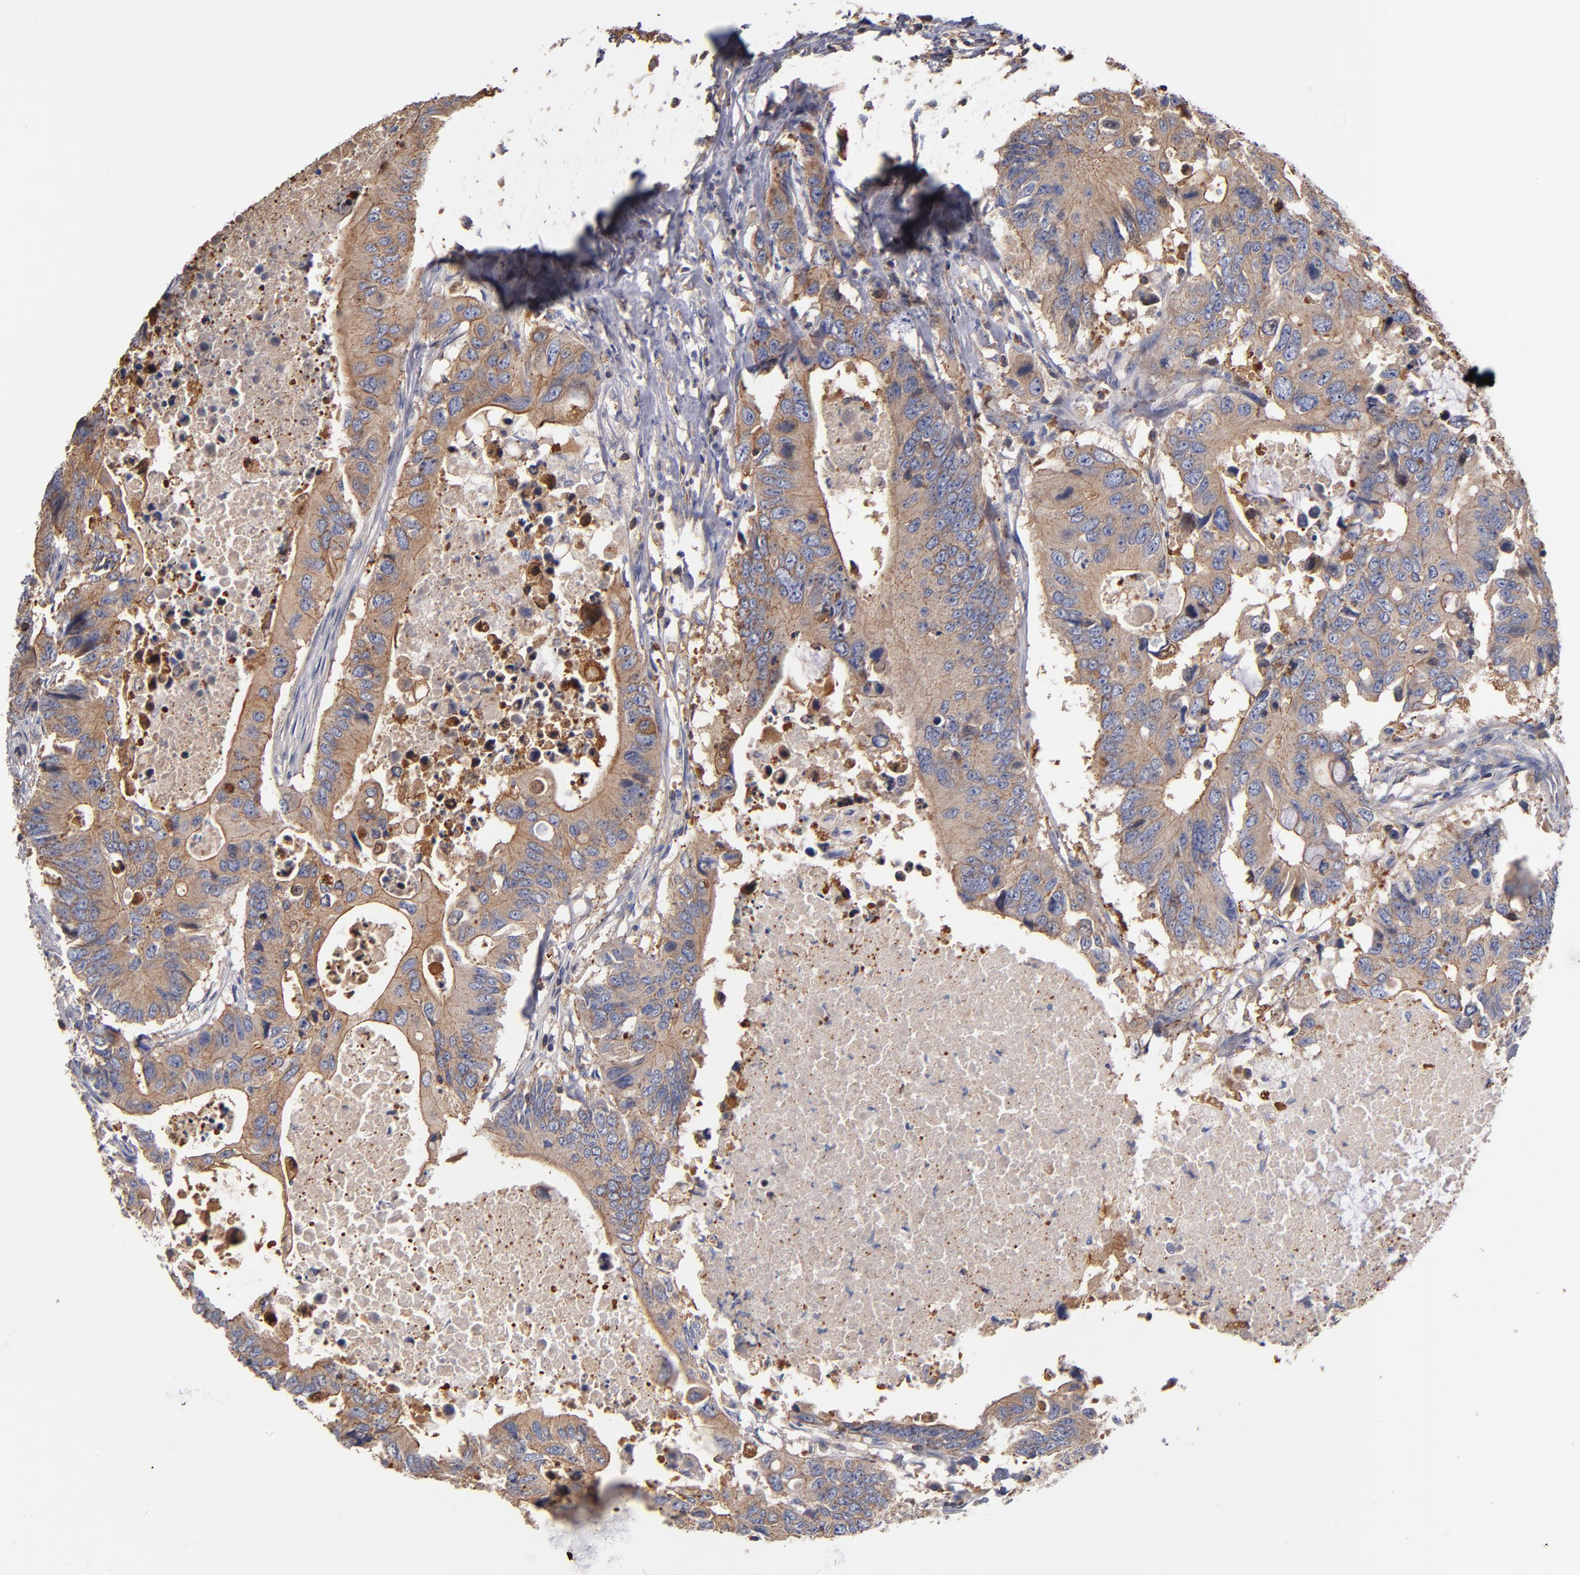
{"staining": {"intensity": "weak", "quantity": ">75%", "location": "cytoplasmic/membranous"}, "tissue": "colorectal cancer", "cell_type": "Tumor cells", "image_type": "cancer", "snomed": [{"axis": "morphology", "description": "Adenocarcinoma, NOS"}, {"axis": "topography", "description": "Colon"}], "caption": "Adenocarcinoma (colorectal) was stained to show a protein in brown. There is low levels of weak cytoplasmic/membranous staining in approximately >75% of tumor cells.", "gene": "ESYT2", "patient": {"sex": "male", "age": 71}}